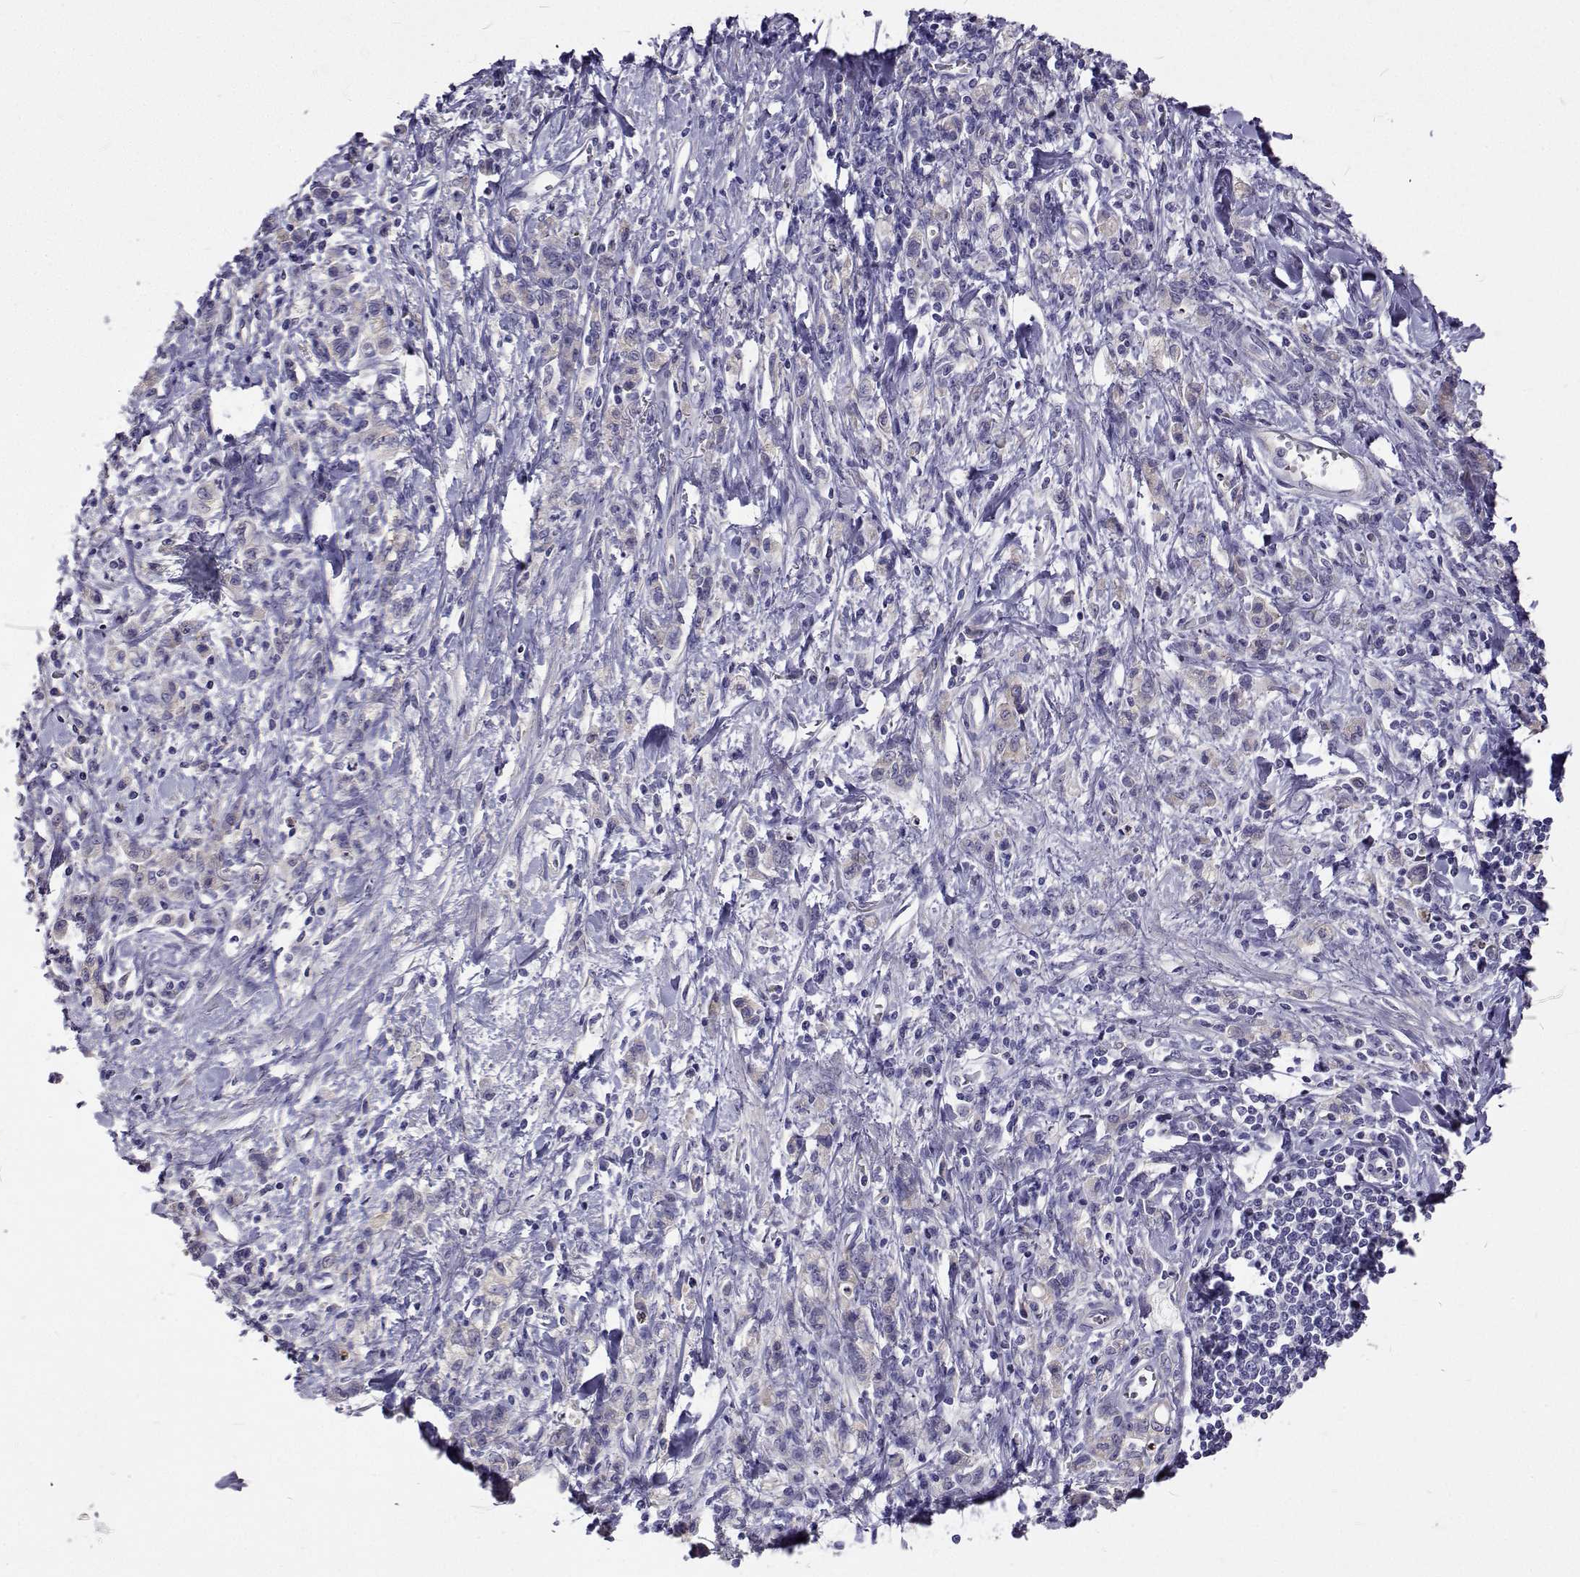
{"staining": {"intensity": "negative", "quantity": "none", "location": "none"}, "tissue": "stomach cancer", "cell_type": "Tumor cells", "image_type": "cancer", "snomed": [{"axis": "morphology", "description": "Adenocarcinoma, NOS"}, {"axis": "topography", "description": "Stomach"}], "caption": "Tumor cells show no significant protein positivity in stomach cancer (adenocarcinoma).", "gene": "LHFPL7", "patient": {"sex": "male", "age": 77}}